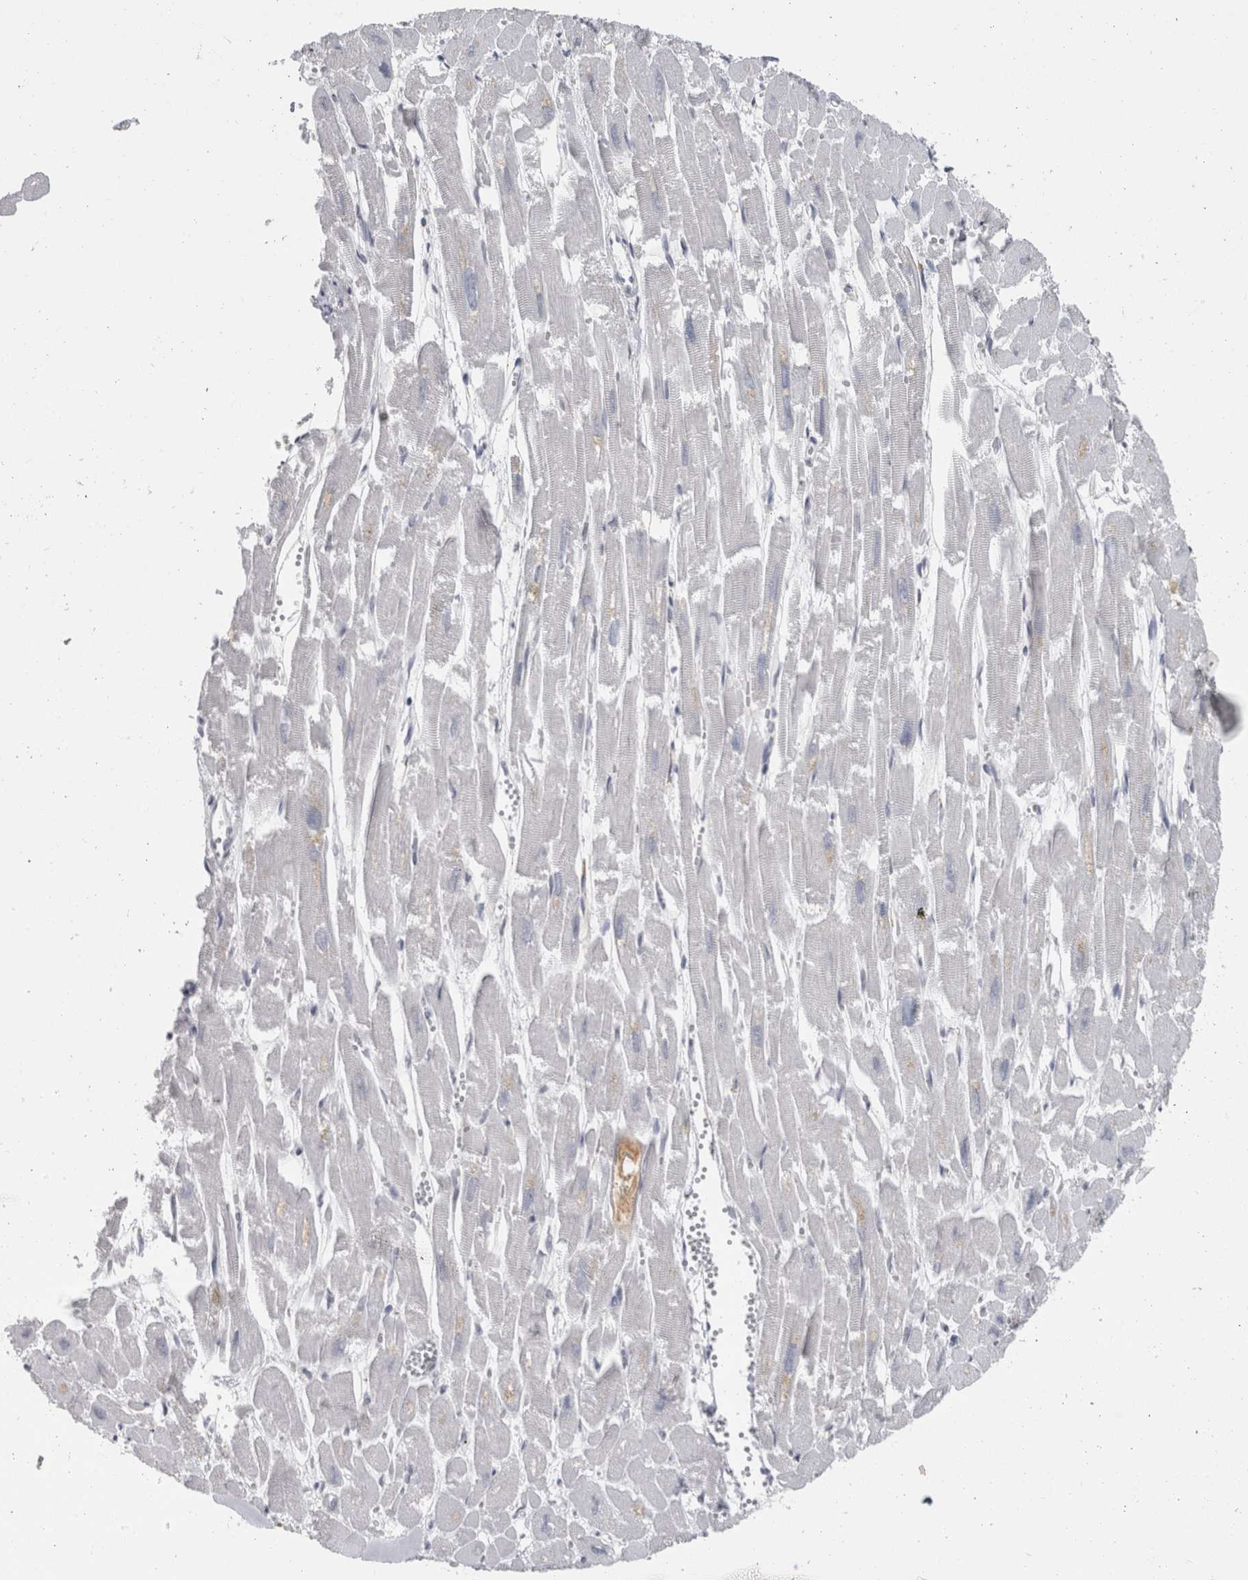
{"staining": {"intensity": "weak", "quantity": "<25%", "location": "cytoplasmic/membranous"}, "tissue": "heart muscle", "cell_type": "Cardiomyocytes", "image_type": "normal", "snomed": [{"axis": "morphology", "description": "Normal tissue, NOS"}, {"axis": "topography", "description": "Heart"}], "caption": "Human heart muscle stained for a protein using immunohistochemistry (IHC) reveals no staining in cardiomyocytes.", "gene": "TMEM242", "patient": {"sex": "male", "age": 54}}